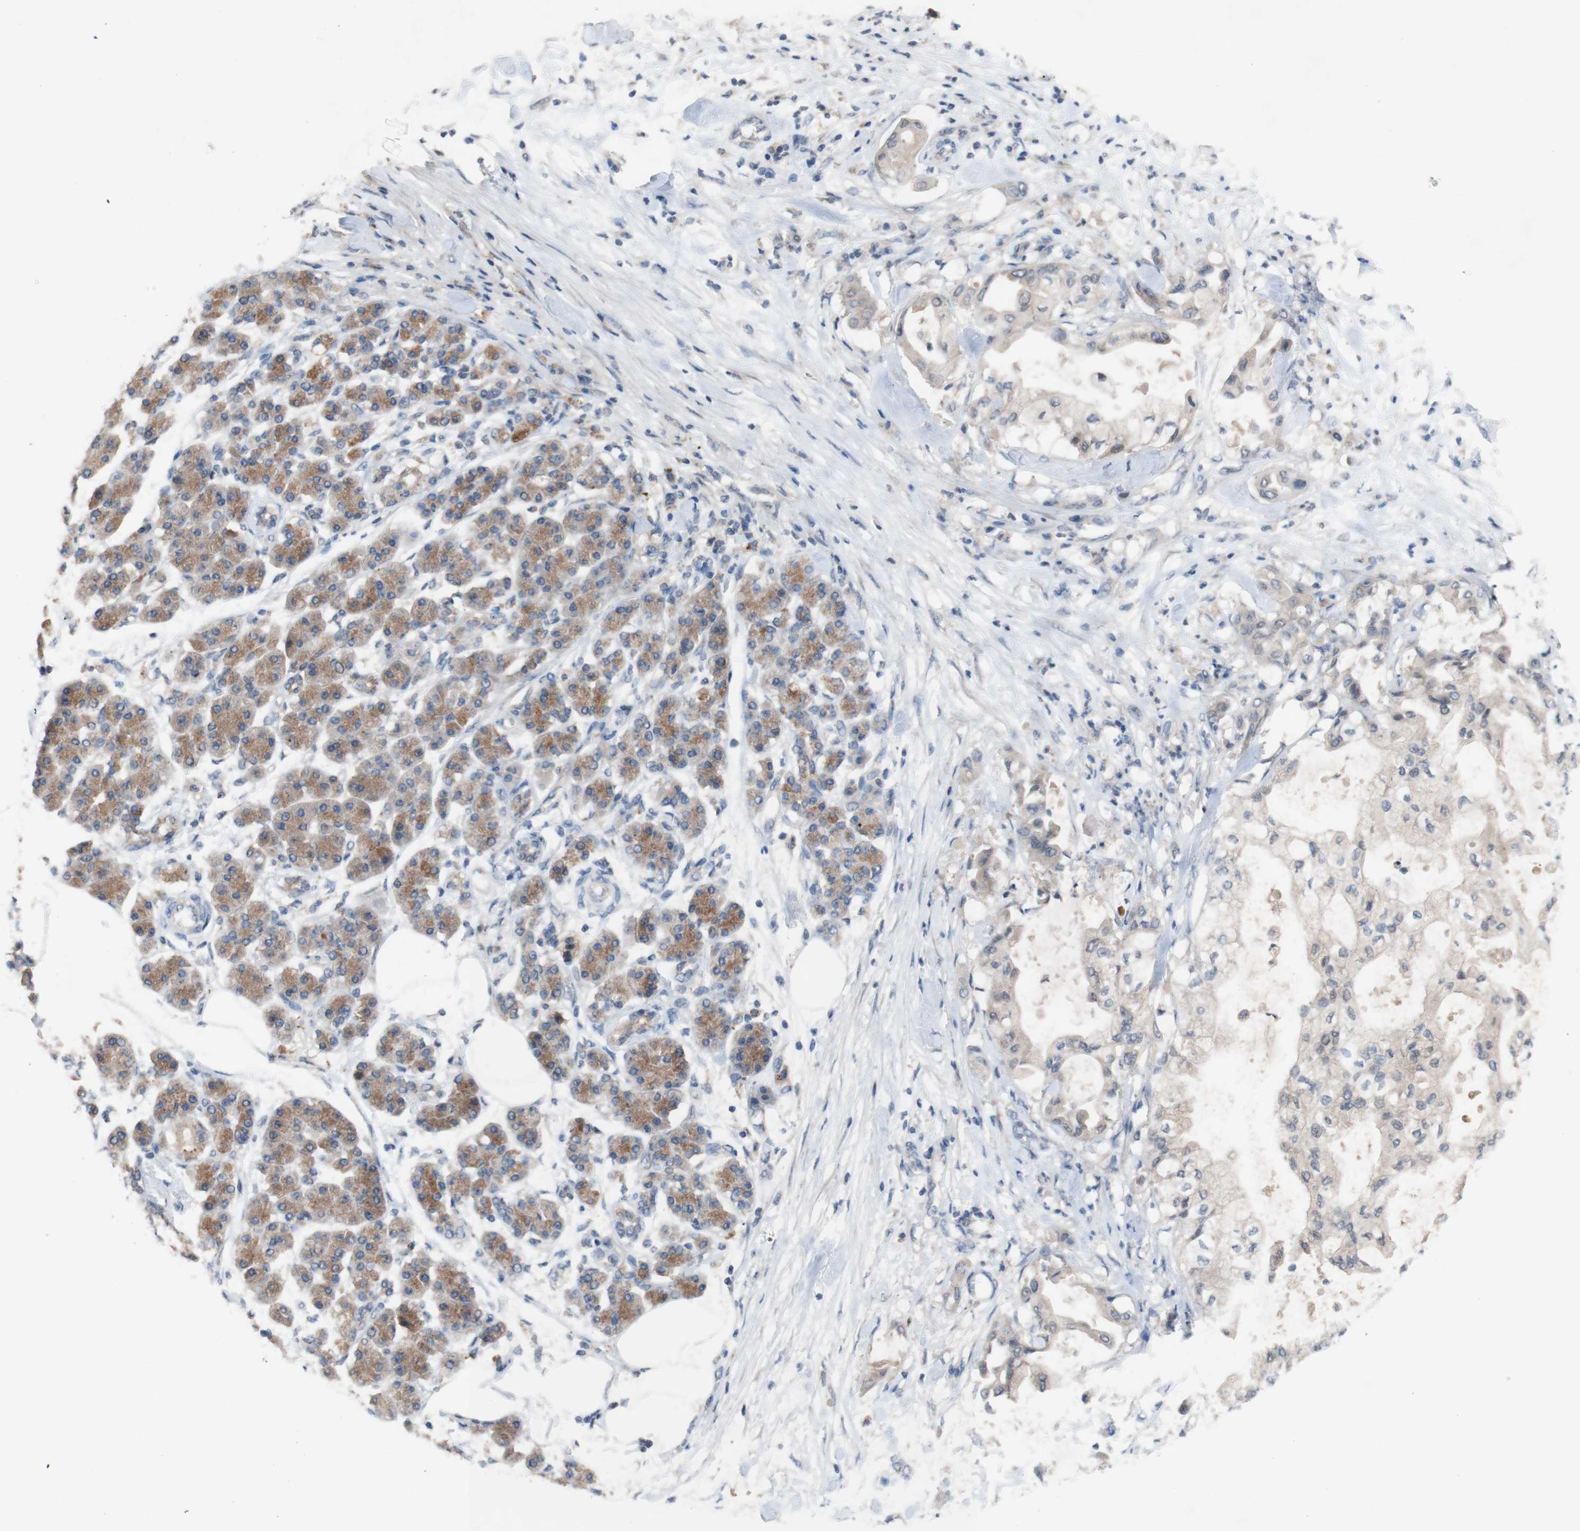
{"staining": {"intensity": "weak", "quantity": "25%-75%", "location": "cytoplasmic/membranous"}, "tissue": "pancreatic cancer", "cell_type": "Tumor cells", "image_type": "cancer", "snomed": [{"axis": "morphology", "description": "Adenocarcinoma, NOS"}, {"axis": "morphology", "description": "Adenocarcinoma, metastatic, NOS"}, {"axis": "topography", "description": "Lymph node"}, {"axis": "topography", "description": "Pancreas"}, {"axis": "topography", "description": "Duodenum"}], "caption": "An image of pancreatic metastatic adenocarcinoma stained for a protein displays weak cytoplasmic/membranous brown staining in tumor cells.", "gene": "PEX2", "patient": {"sex": "female", "age": 64}}